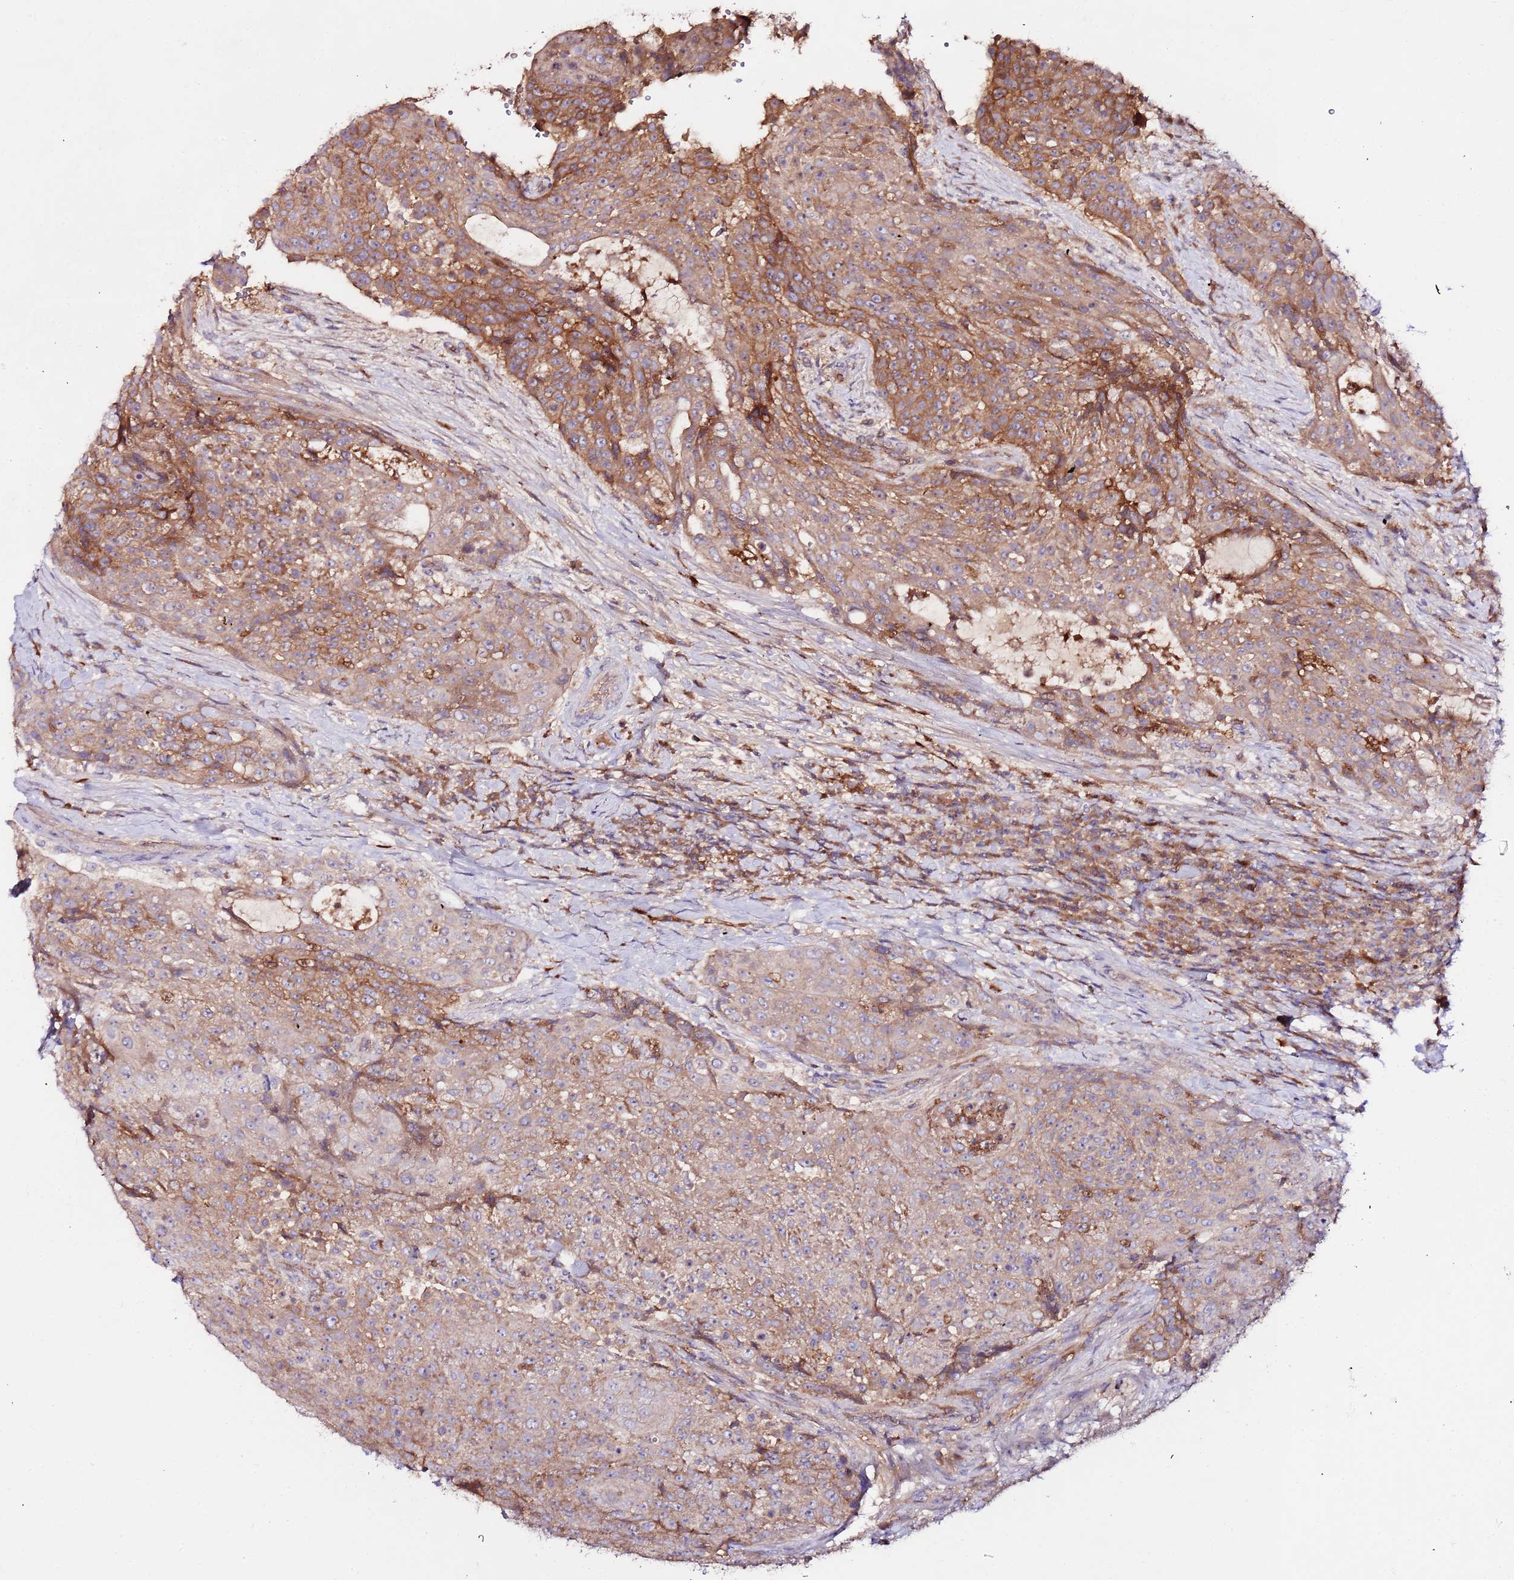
{"staining": {"intensity": "moderate", "quantity": ">75%", "location": "cytoplasmic/membranous"}, "tissue": "urothelial cancer", "cell_type": "Tumor cells", "image_type": "cancer", "snomed": [{"axis": "morphology", "description": "Urothelial carcinoma, High grade"}, {"axis": "topography", "description": "Urinary bladder"}], "caption": "High-power microscopy captured an immunohistochemistry image of urothelial carcinoma (high-grade), revealing moderate cytoplasmic/membranous positivity in about >75% of tumor cells.", "gene": "FLVCR1", "patient": {"sex": "female", "age": 63}}